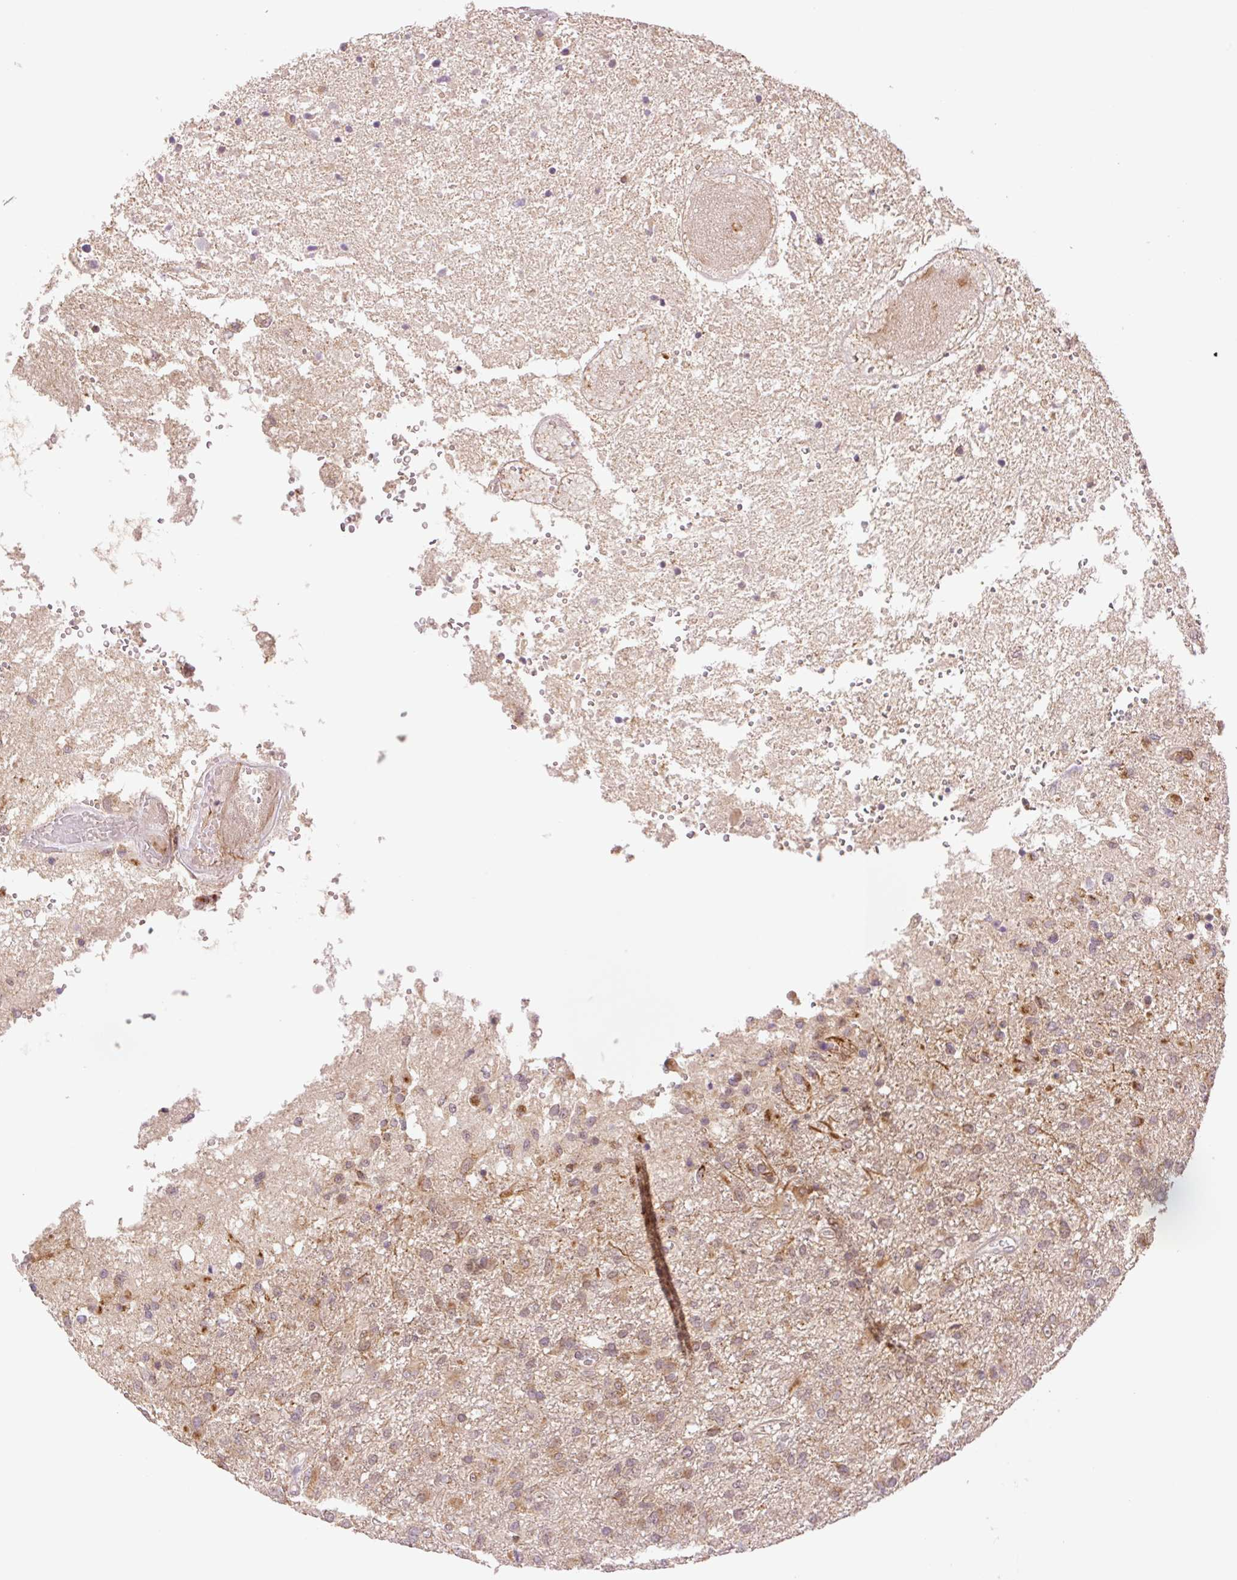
{"staining": {"intensity": "moderate", "quantity": "<25%", "location": "cytoplasmic/membranous"}, "tissue": "glioma", "cell_type": "Tumor cells", "image_type": "cancer", "snomed": [{"axis": "morphology", "description": "Glioma, malignant, High grade"}, {"axis": "topography", "description": "Brain"}], "caption": "Human glioma stained for a protein (brown) exhibits moderate cytoplasmic/membranous positive staining in approximately <25% of tumor cells.", "gene": "YJU2B", "patient": {"sex": "female", "age": 74}}